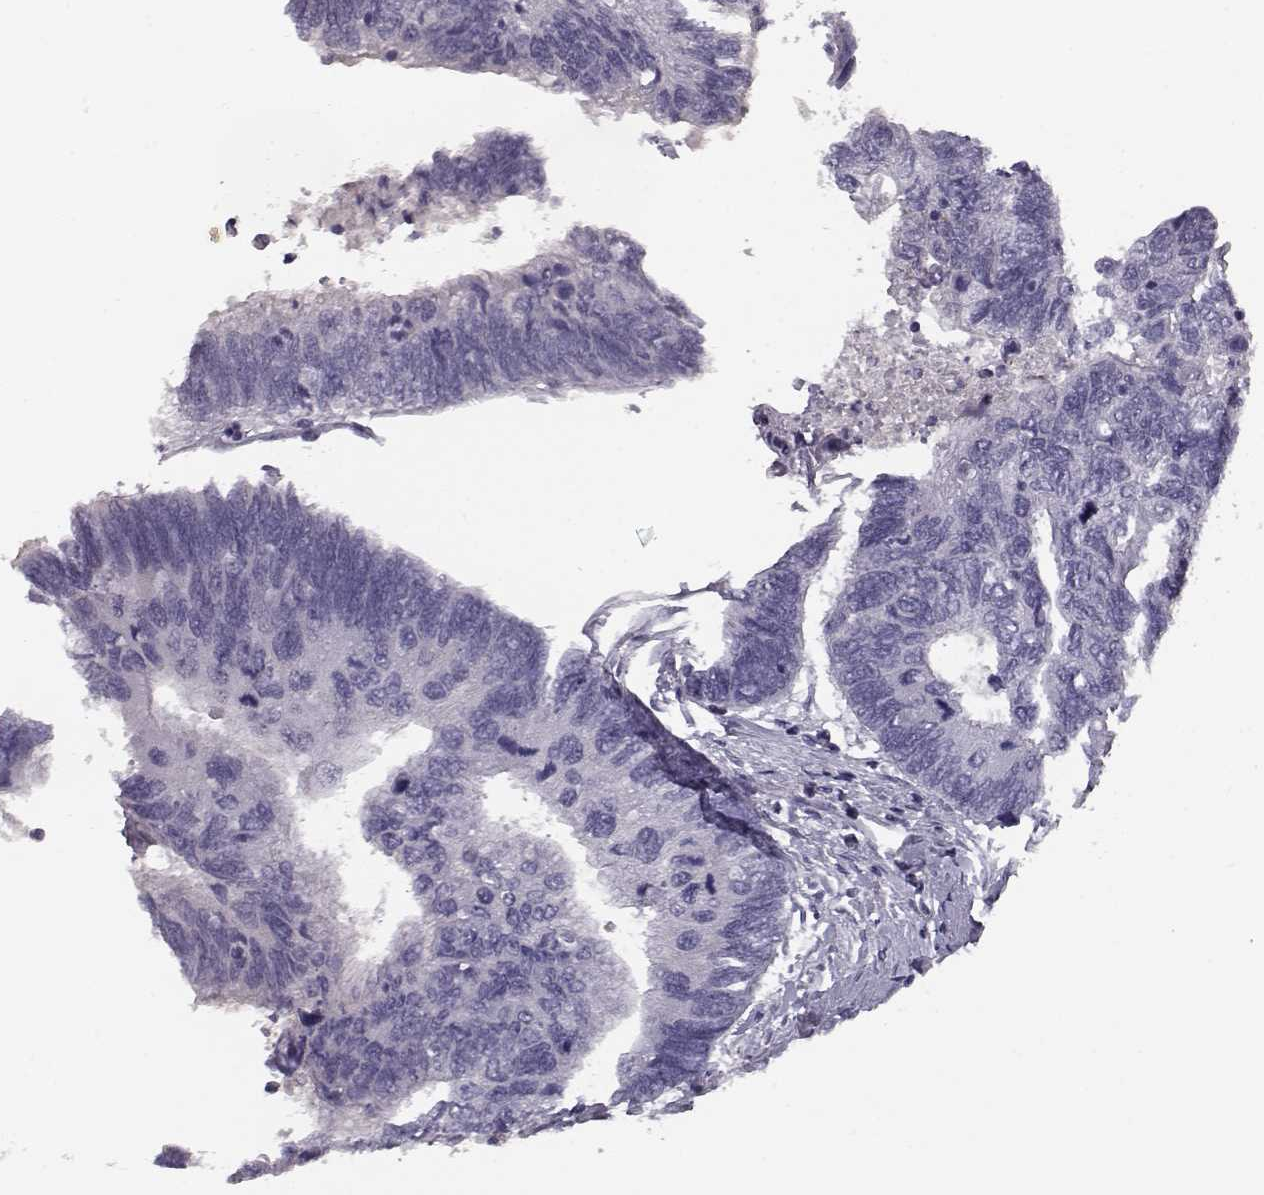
{"staining": {"intensity": "negative", "quantity": "none", "location": "none"}, "tissue": "colorectal cancer", "cell_type": "Tumor cells", "image_type": "cancer", "snomed": [{"axis": "morphology", "description": "Adenocarcinoma, NOS"}, {"axis": "topography", "description": "Colon"}], "caption": "A high-resolution histopathology image shows immunohistochemistry (IHC) staining of colorectal cancer, which exhibits no significant staining in tumor cells.", "gene": "CCL19", "patient": {"sex": "female", "age": 67}}